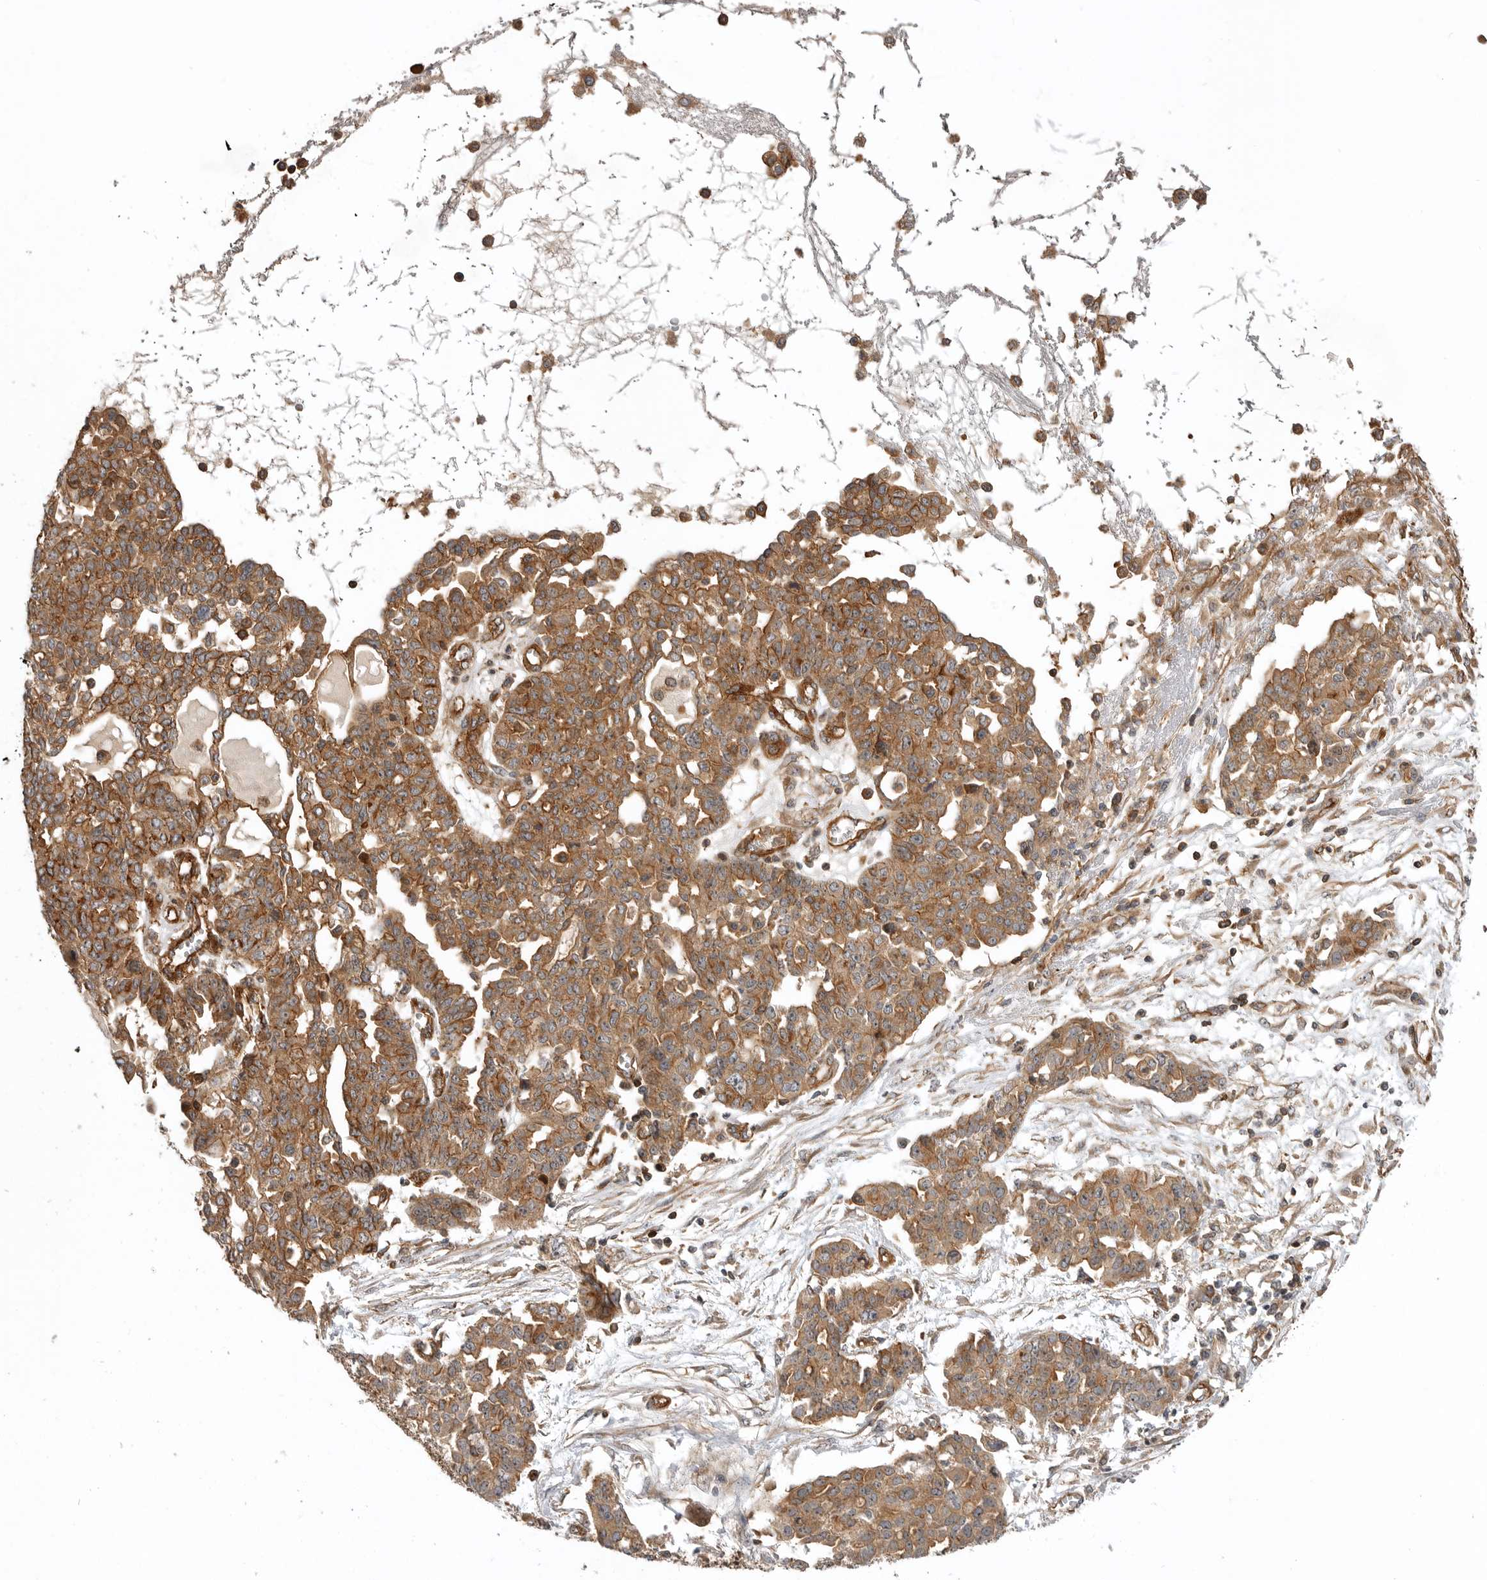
{"staining": {"intensity": "moderate", "quantity": ">75%", "location": "cytoplasmic/membranous"}, "tissue": "ovarian cancer", "cell_type": "Tumor cells", "image_type": "cancer", "snomed": [{"axis": "morphology", "description": "Cystadenocarcinoma, serous, NOS"}, {"axis": "topography", "description": "Soft tissue"}, {"axis": "topography", "description": "Ovary"}], "caption": "Protein expression analysis of human ovarian cancer reveals moderate cytoplasmic/membranous positivity in approximately >75% of tumor cells.", "gene": "GPATCH2", "patient": {"sex": "female", "age": 57}}